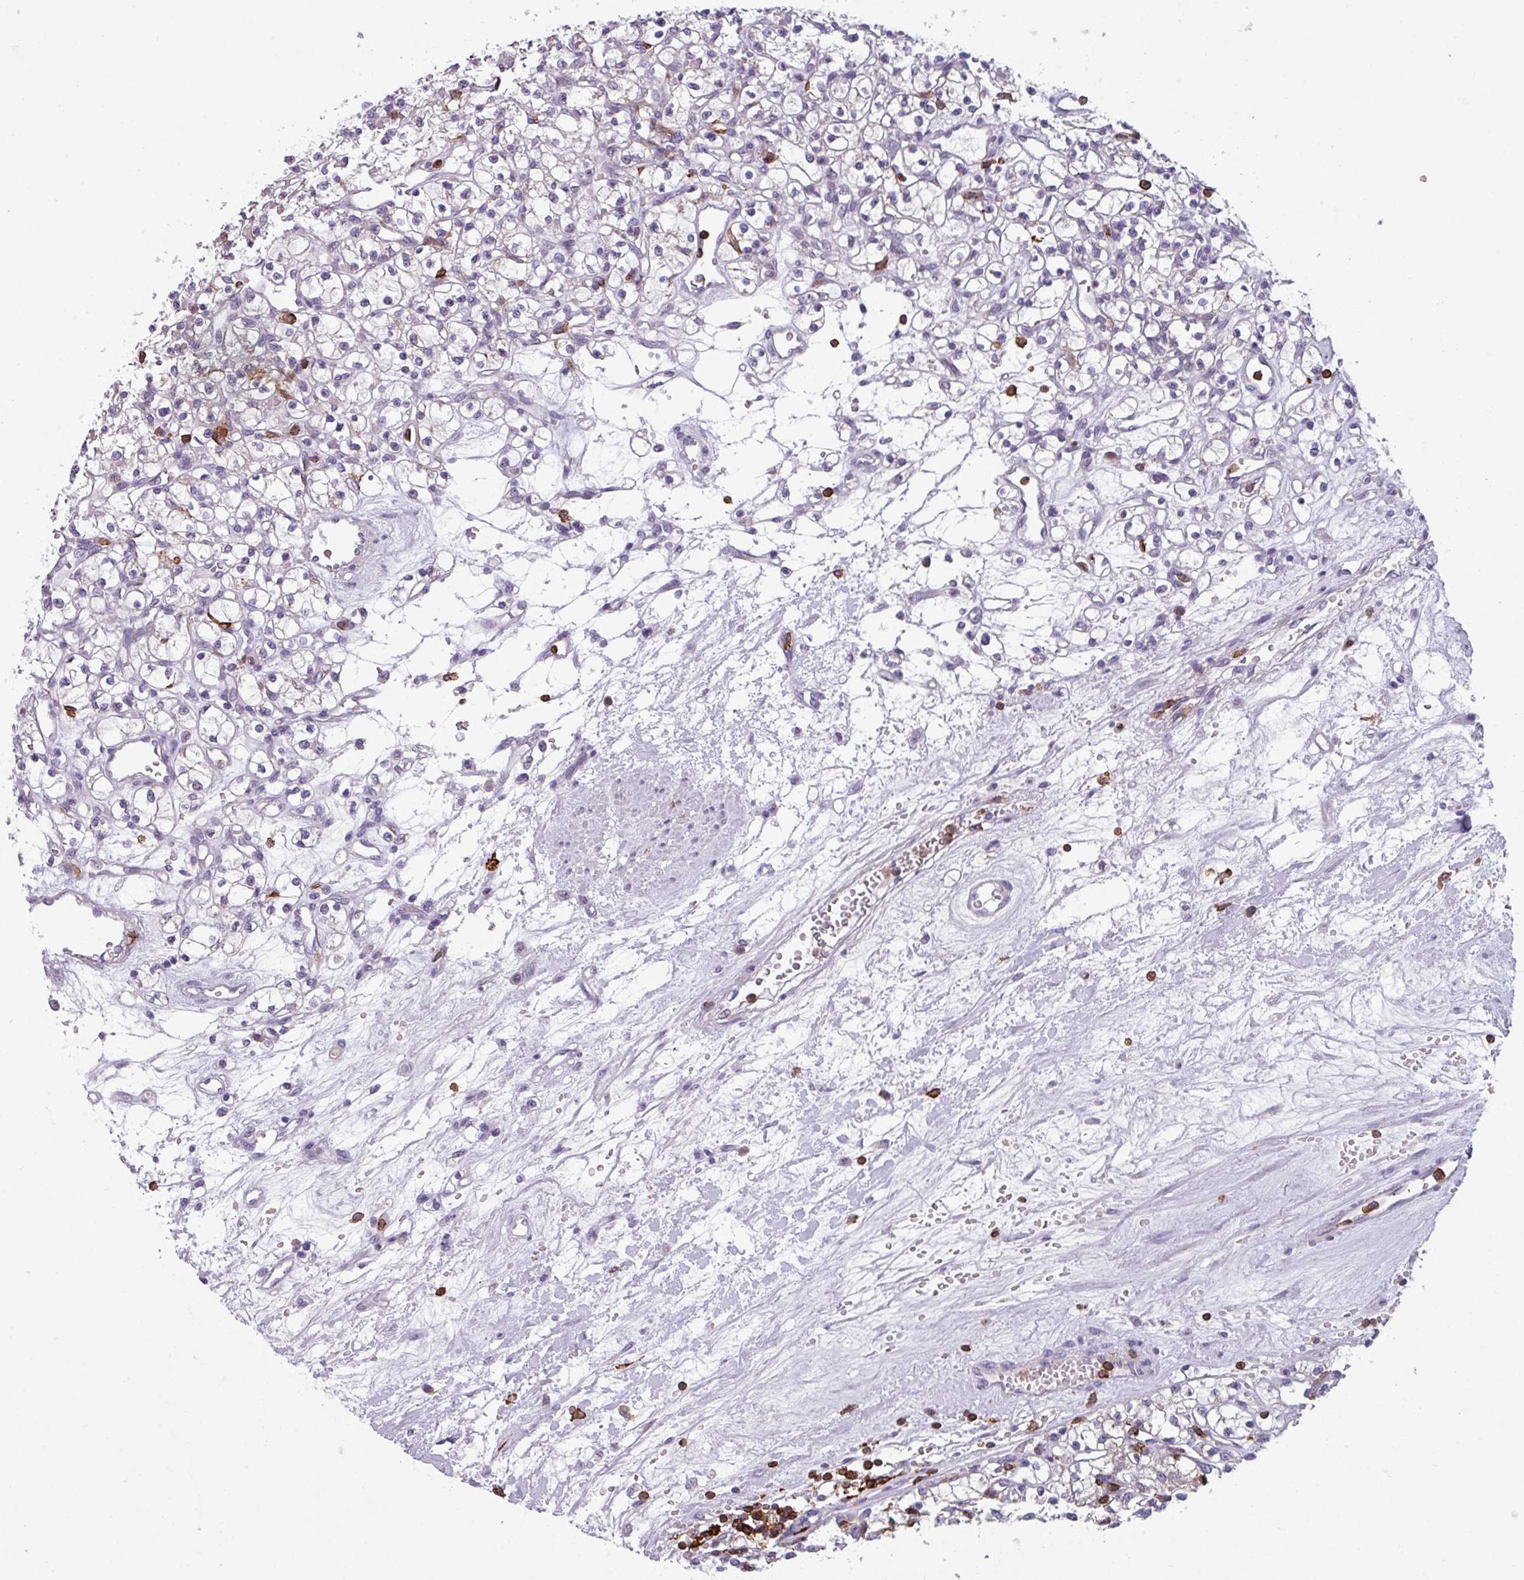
{"staining": {"intensity": "negative", "quantity": "none", "location": "none"}, "tissue": "renal cancer", "cell_type": "Tumor cells", "image_type": "cancer", "snomed": [{"axis": "morphology", "description": "Adenocarcinoma, NOS"}, {"axis": "topography", "description": "Kidney"}], "caption": "The immunohistochemistry micrograph has no significant positivity in tumor cells of adenocarcinoma (renal) tissue.", "gene": "NEDD9", "patient": {"sex": "female", "age": 59}}